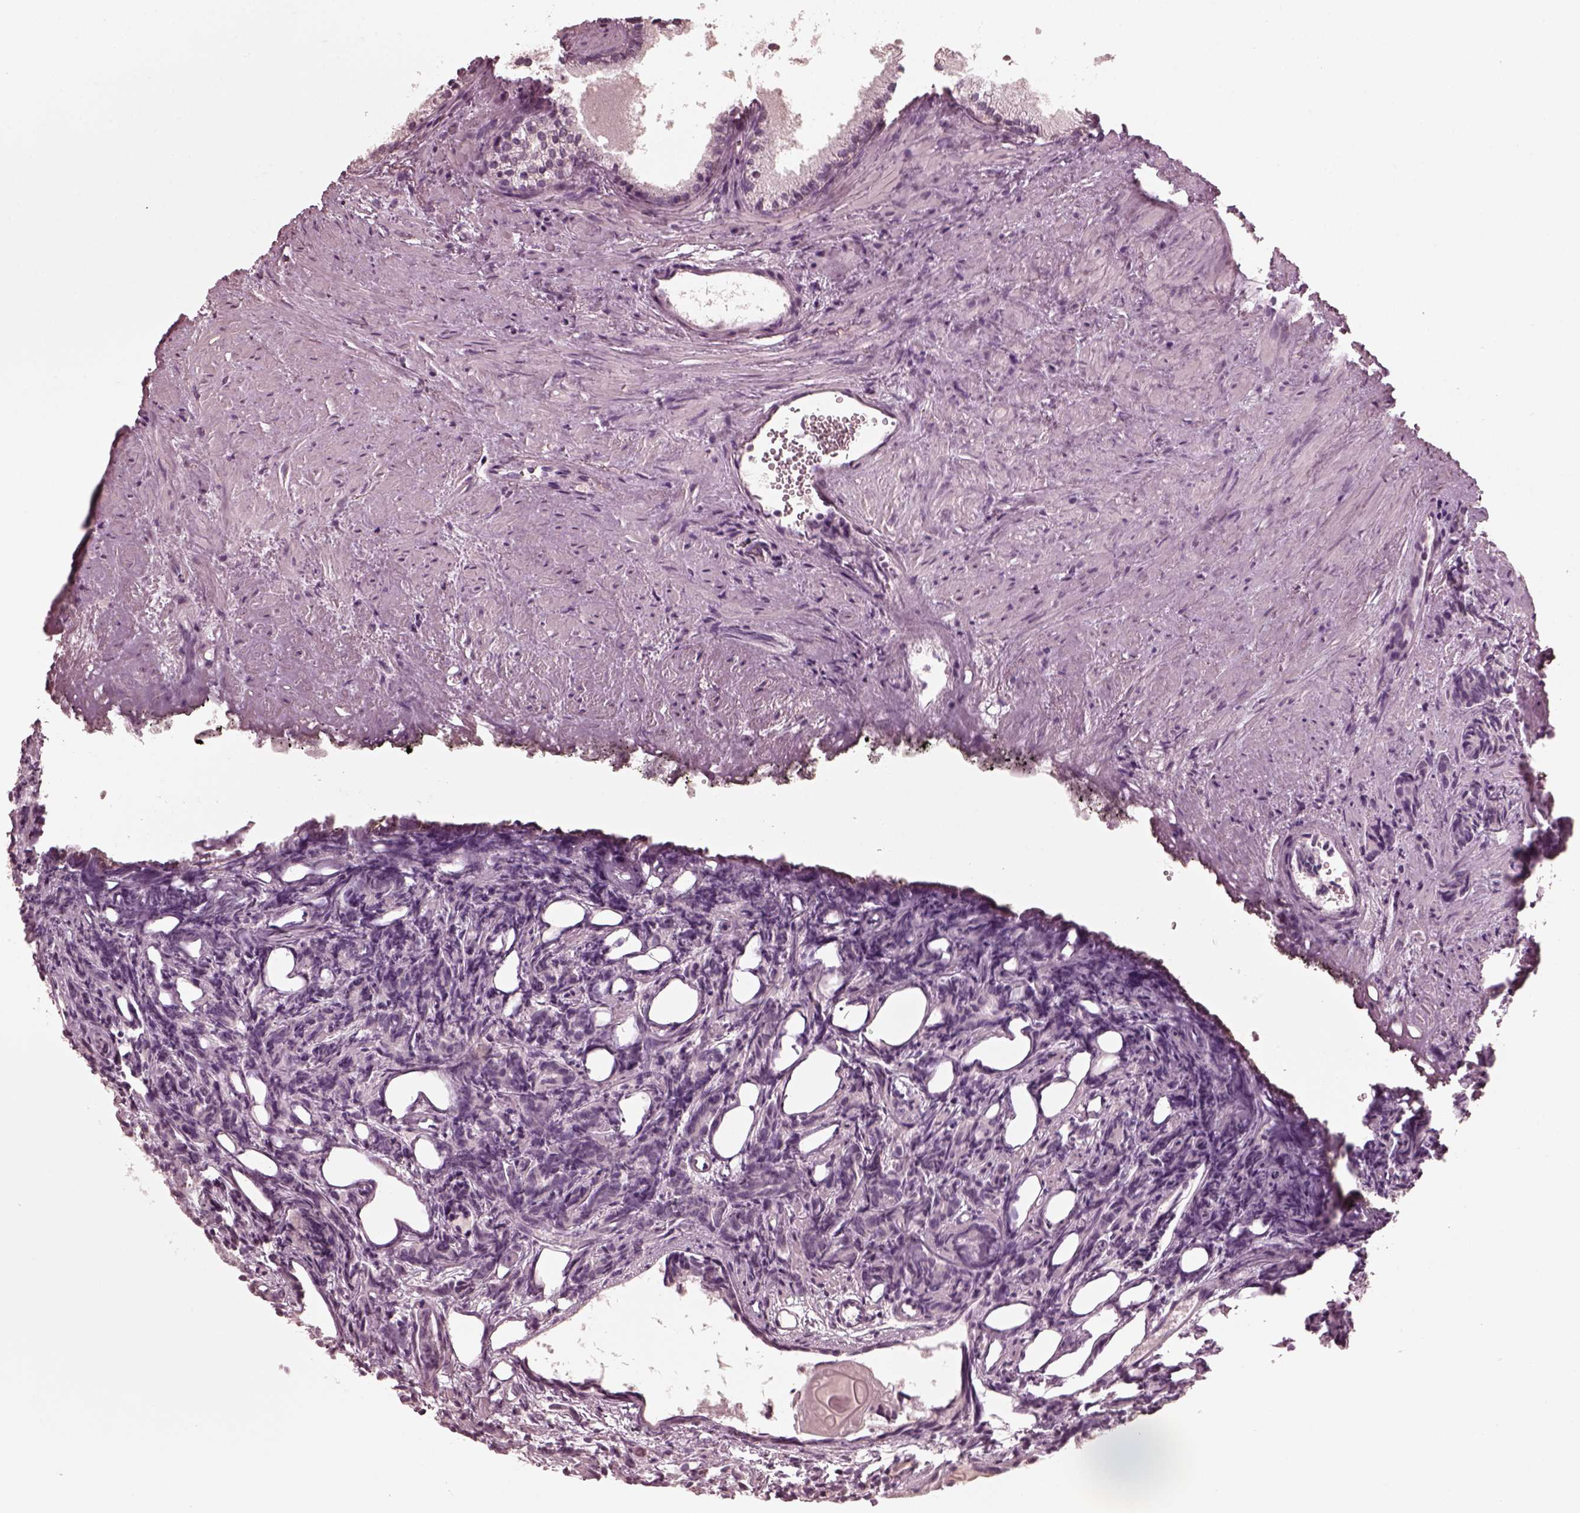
{"staining": {"intensity": "negative", "quantity": "none", "location": "none"}, "tissue": "prostate cancer", "cell_type": "Tumor cells", "image_type": "cancer", "snomed": [{"axis": "morphology", "description": "Adenocarcinoma, High grade"}, {"axis": "topography", "description": "Prostate"}], "caption": "Micrograph shows no protein expression in tumor cells of high-grade adenocarcinoma (prostate) tissue. (Stains: DAB IHC with hematoxylin counter stain, Microscopy: brightfield microscopy at high magnification).", "gene": "CGA", "patient": {"sex": "male", "age": 84}}